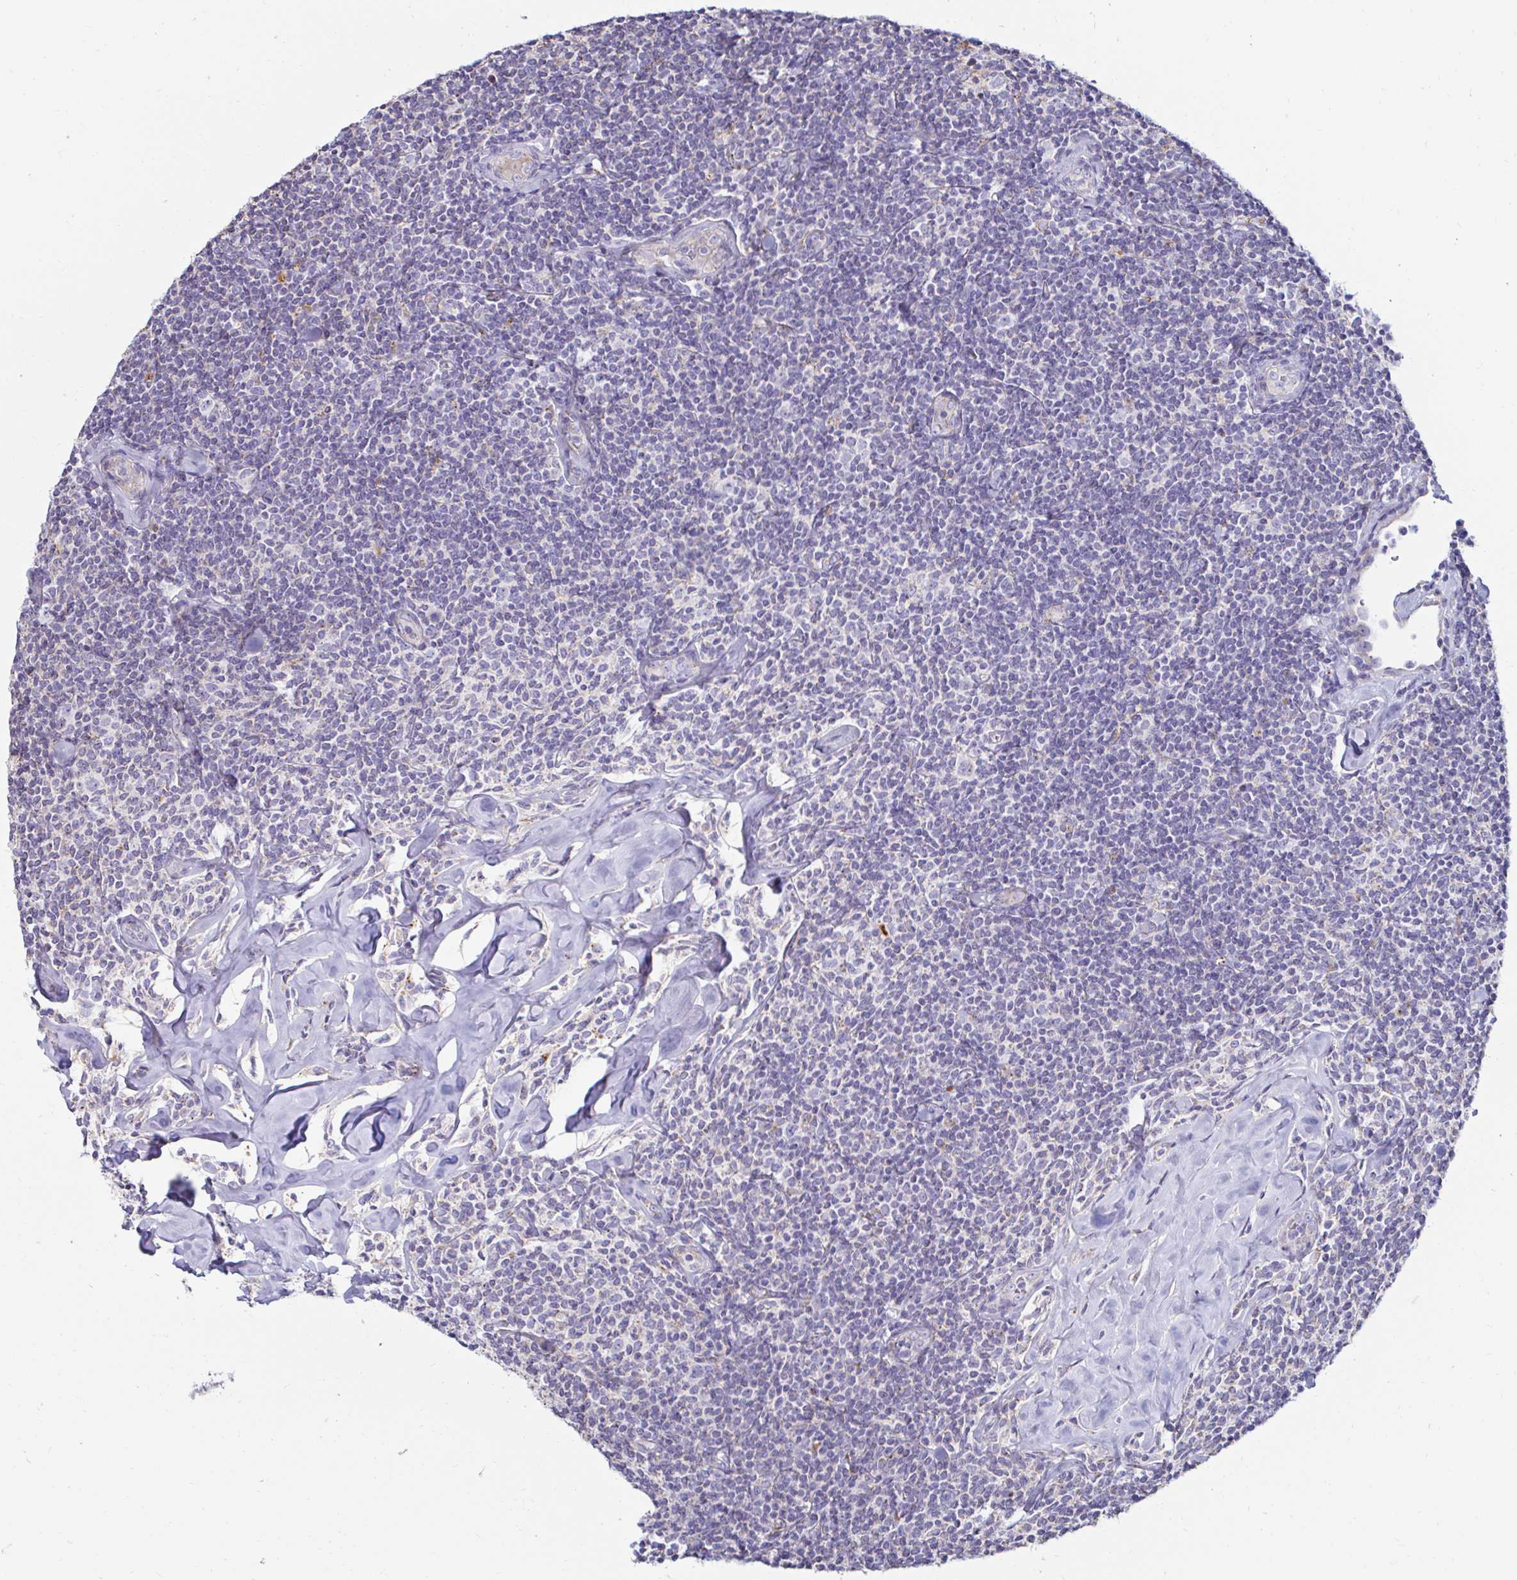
{"staining": {"intensity": "negative", "quantity": "none", "location": "none"}, "tissue": "lymphoma", "cell_type": "Tumor cells", "image_type": "cancer", "snomed": [{"axis": "morphology", "description": "Malignant lymphoma, non-Hodgkin's type, Low grade"}, {"axis": "topography", "description": "Lymph node"}], "caption": "The photomicrograph exhibits no staining of tumor cells in low-grade malignant lymphoma, non-Hodgkin's type. Brightfield microscopy of immunohistochemistry (IHC) stained with DAB (brown) and hematoxylin (blue), captured at high magnification.", "gene": "GALNS", "patient": {"sex": "female", "age": 56}}